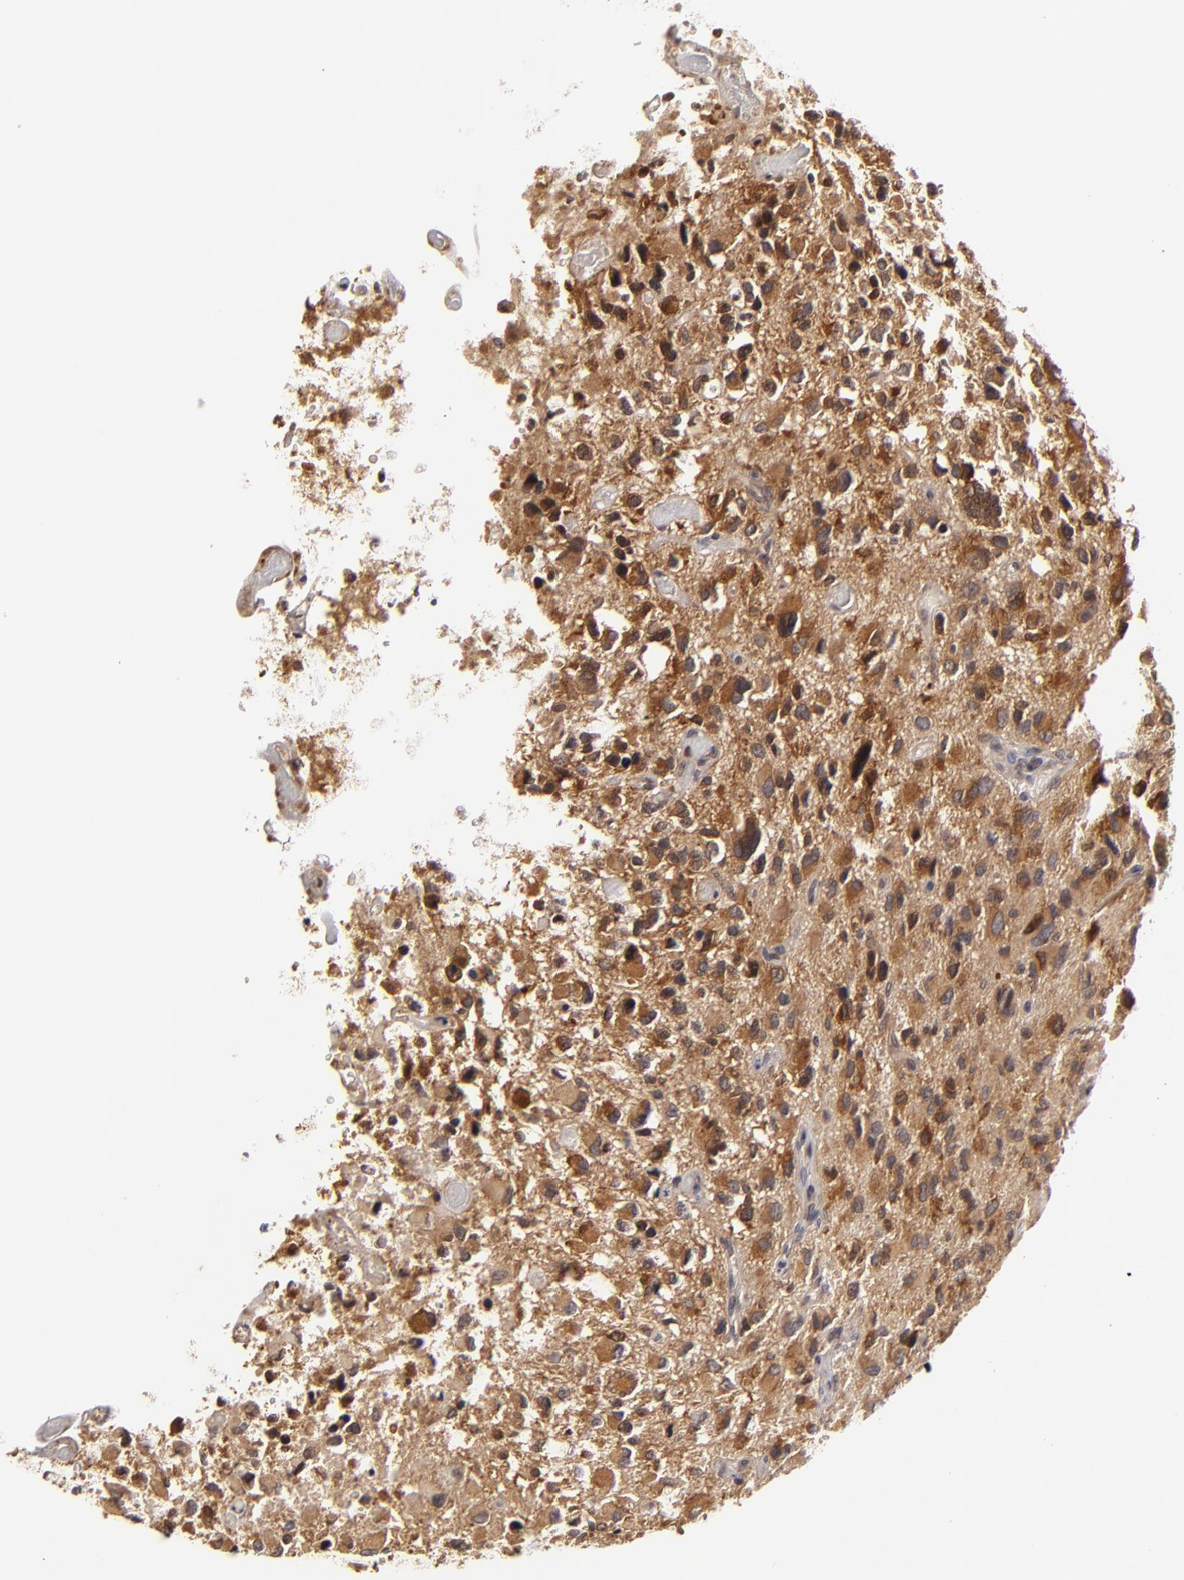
{"staining": {"intensity": "moderate", "quantity": "25%-75%", "location": "cytoplasmic/membranous"}, "tissue": "glioma", "cell_type": "Tumor cells", "image_type": "cancer", "snomed": [{"axis": "morphology", "description": "Glioma, malignant, High grade"}, {"axis": "topography", "description": "Brain"}], "caption": "Immunohistochemistry staining of glioma, which reveals medium levels of moderate cytoplasmic/membranous positivity in about 25%-75% of tumor cells indicating moderate cytoplasmic/membranous protein expression. The staining was performed using DAB (brown) for protein detection and nuclei were counterstained in hematoxylin (blue).", "gene": "MAPK3", "patient": {"sex": "male", "age": 69}}